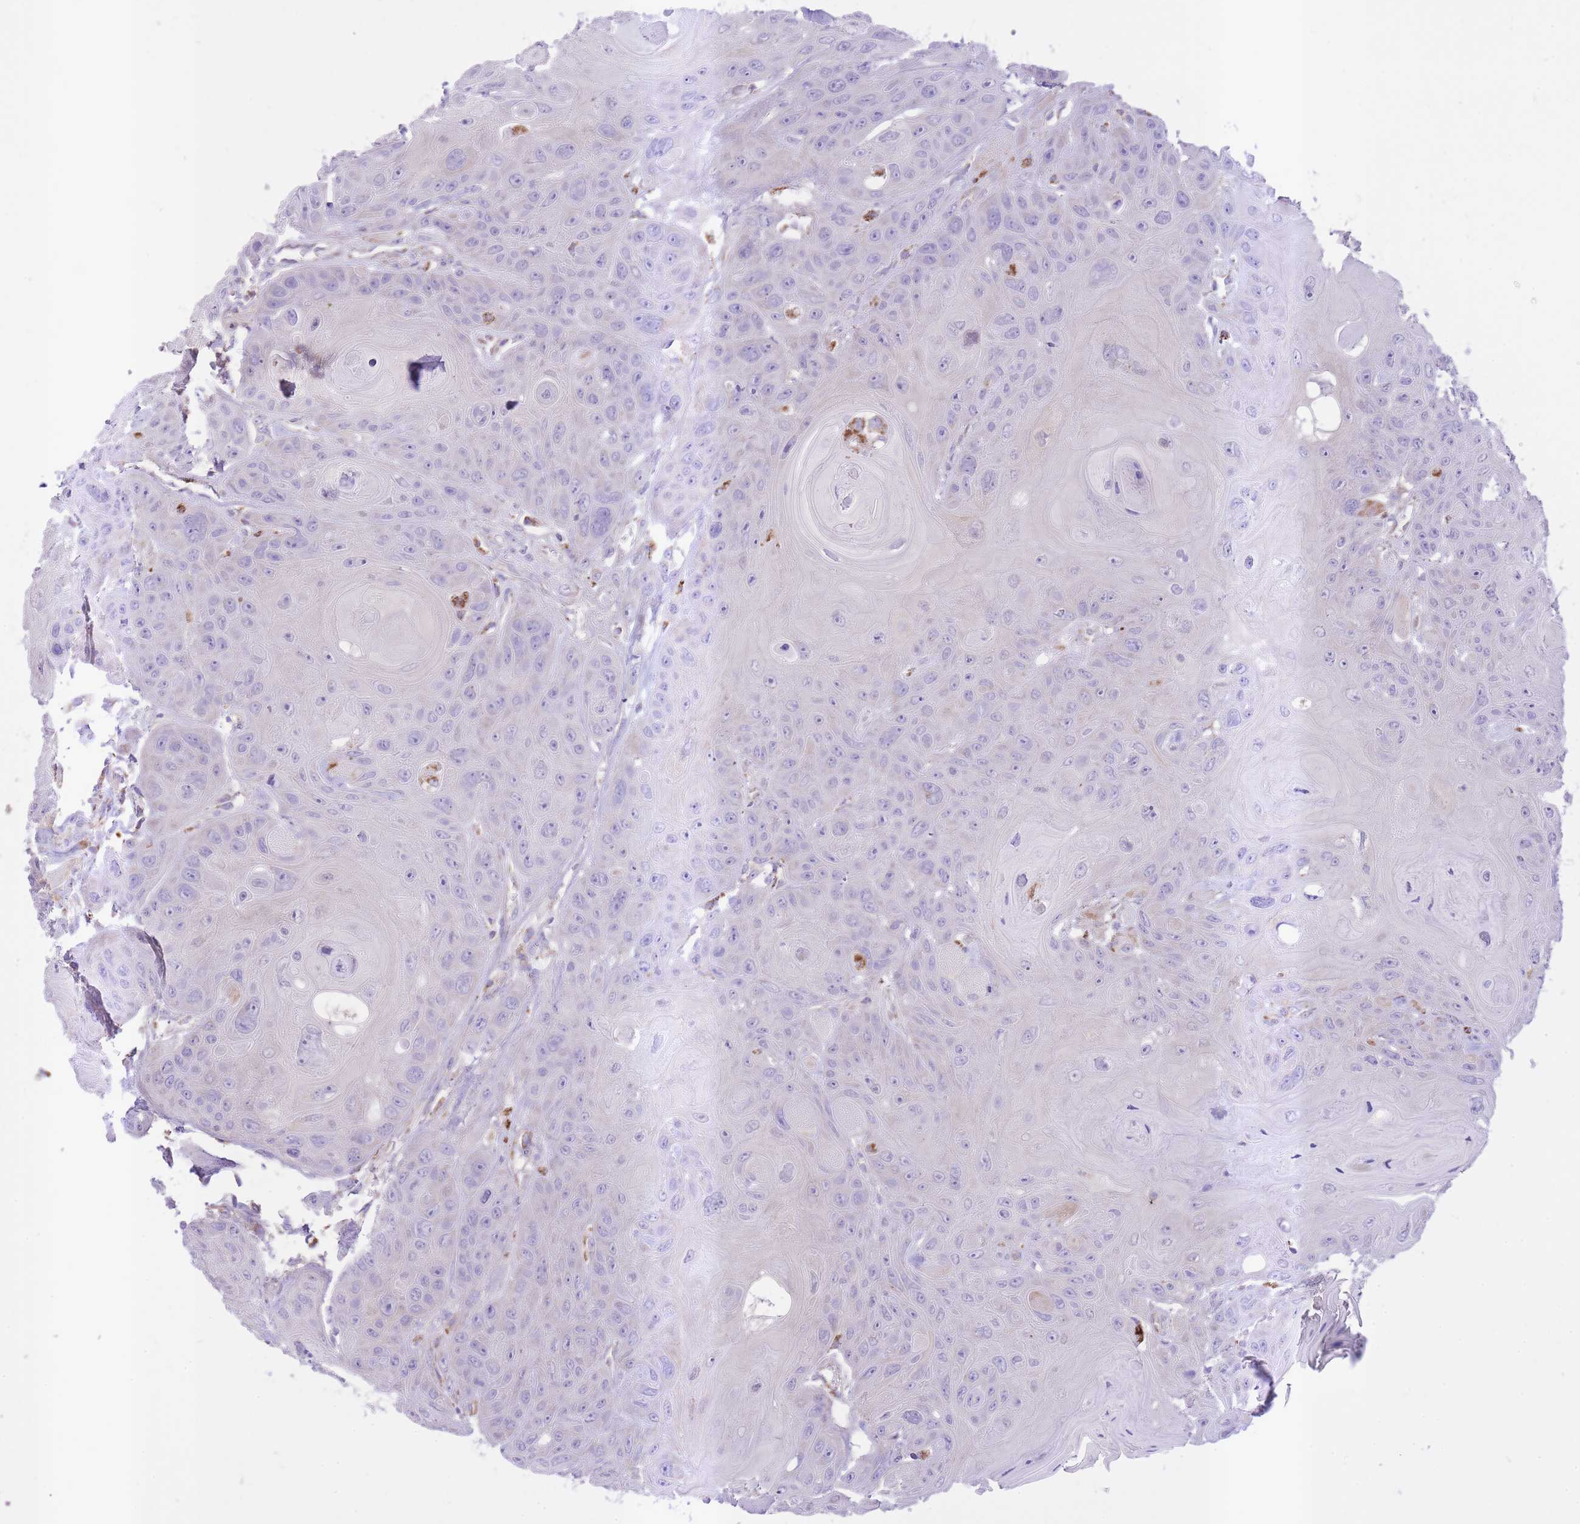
{"staining": {"intensity": "negative", "quantity": "none", "location": "none"}, "tissue": "head and neck cancer", "cell_type": "Tumor cells", "image_type": "cancer", "snomed": [{"axis": "morphology", "description": "Squamous cell carcinoma, NOS"}, {"axis": "topography", "description": "Head-Neck"}], "caption": "Tumor cells show no significant protein staining in head and neck cancer.", "gene": "ST3GAL3", "patient": {"sex": "female", "age": 59}}